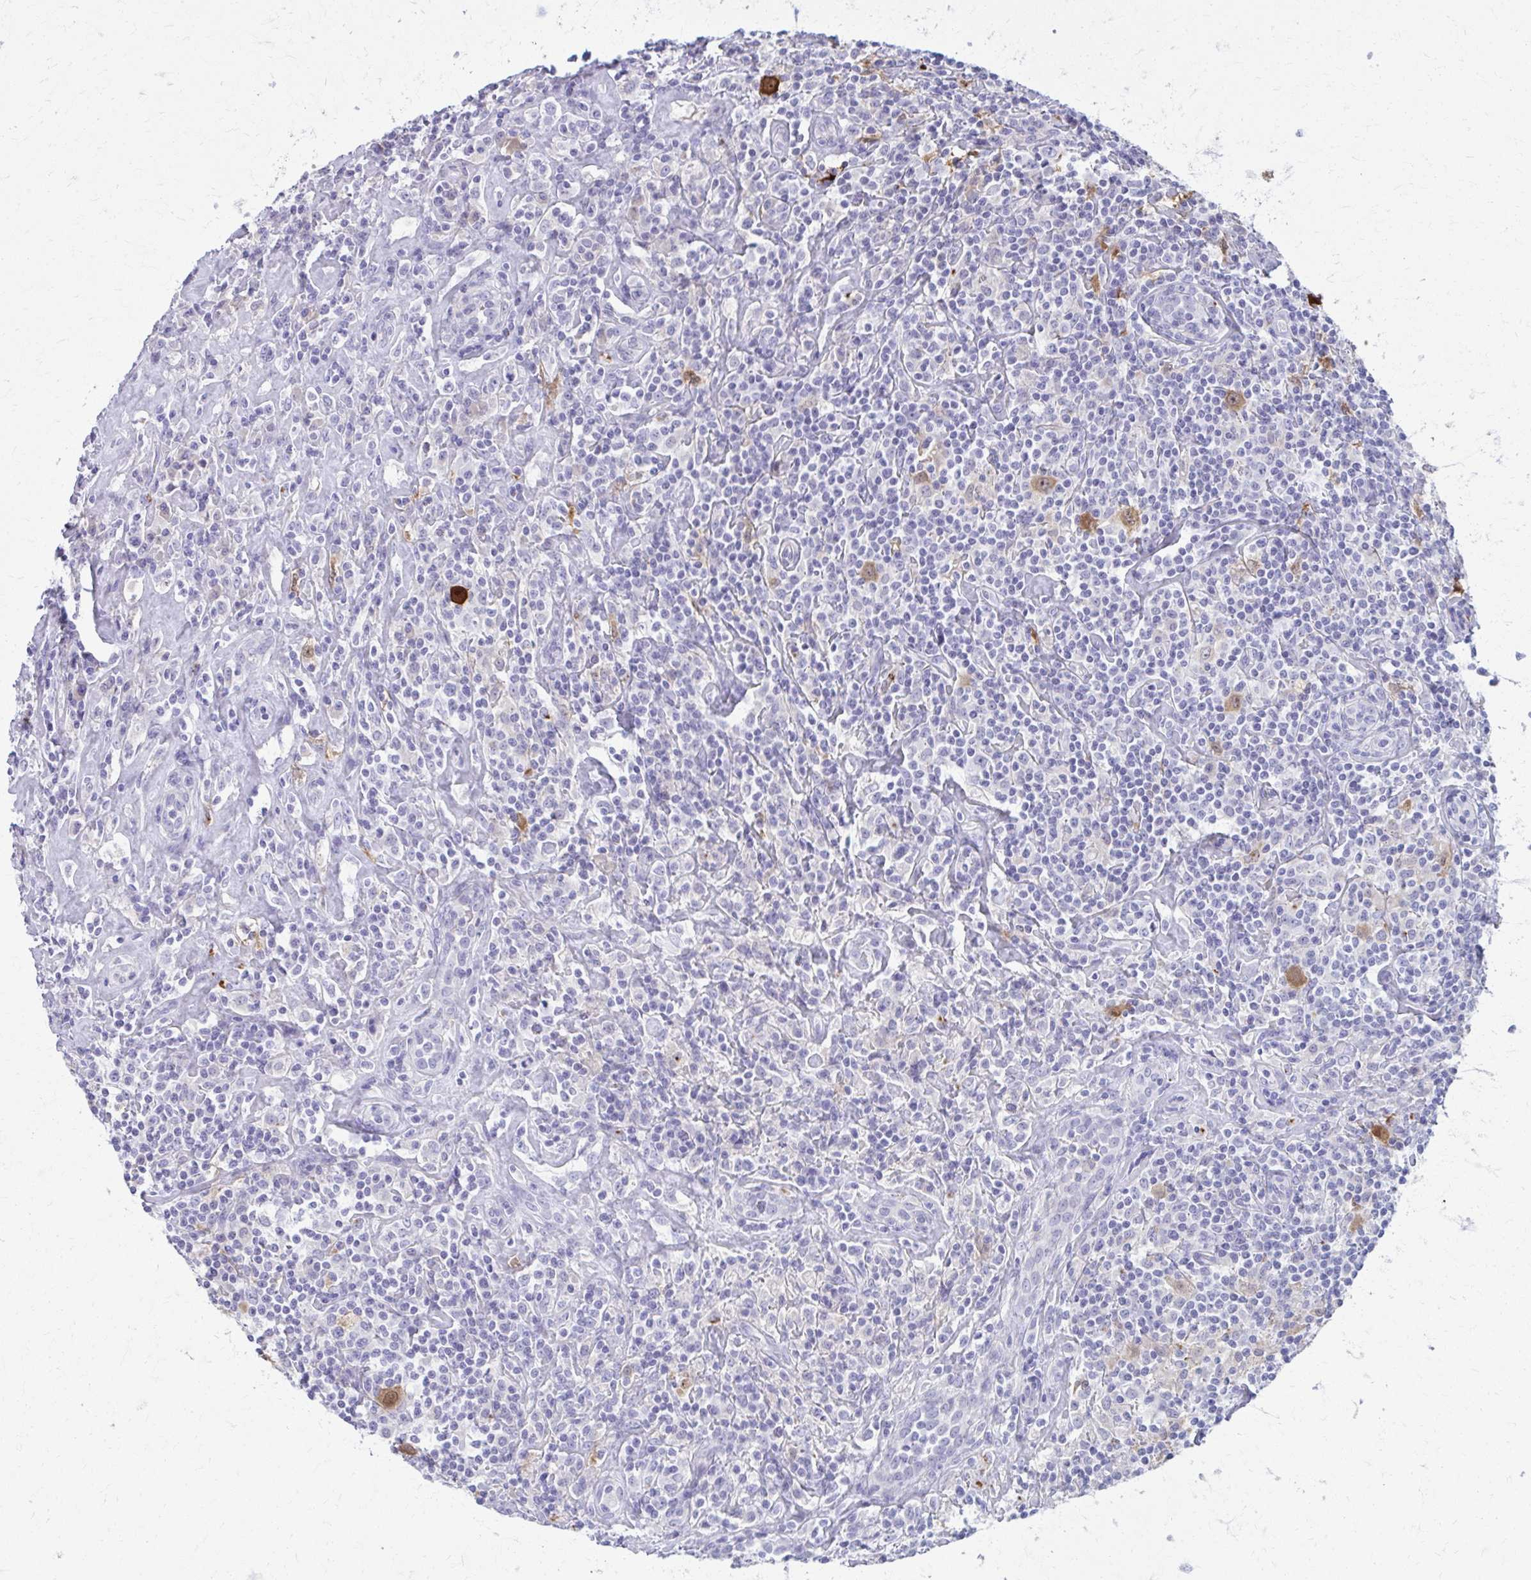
{"staining": {"intensity": "moderate", "quantity": ">75%", "location": "cytoplasmic/membranous"}, "tissue": "lymphoma", "cell_type": "Tumor cells", "image_type": "cancer", "snomed": [{"axis": "morphology", "description": "Hodgkin's disease, NOS"}, {"axis": "morphology", "description": "Hodgkin's lymphoma, nodular sclerosis"}, {"axis": "topography", "description": "Lymph node"}], "caption": "An image of Hodgkin's disease stained for a protein shows moderate cytoplasmic/membranous brown staining in tumor cells. (DAB (3,3'-diaminobenzidine) IHC with brightfield microscopy, high magnification).", "gene": "OR4M1", "patient": {"sex": "female", "age": 10}}